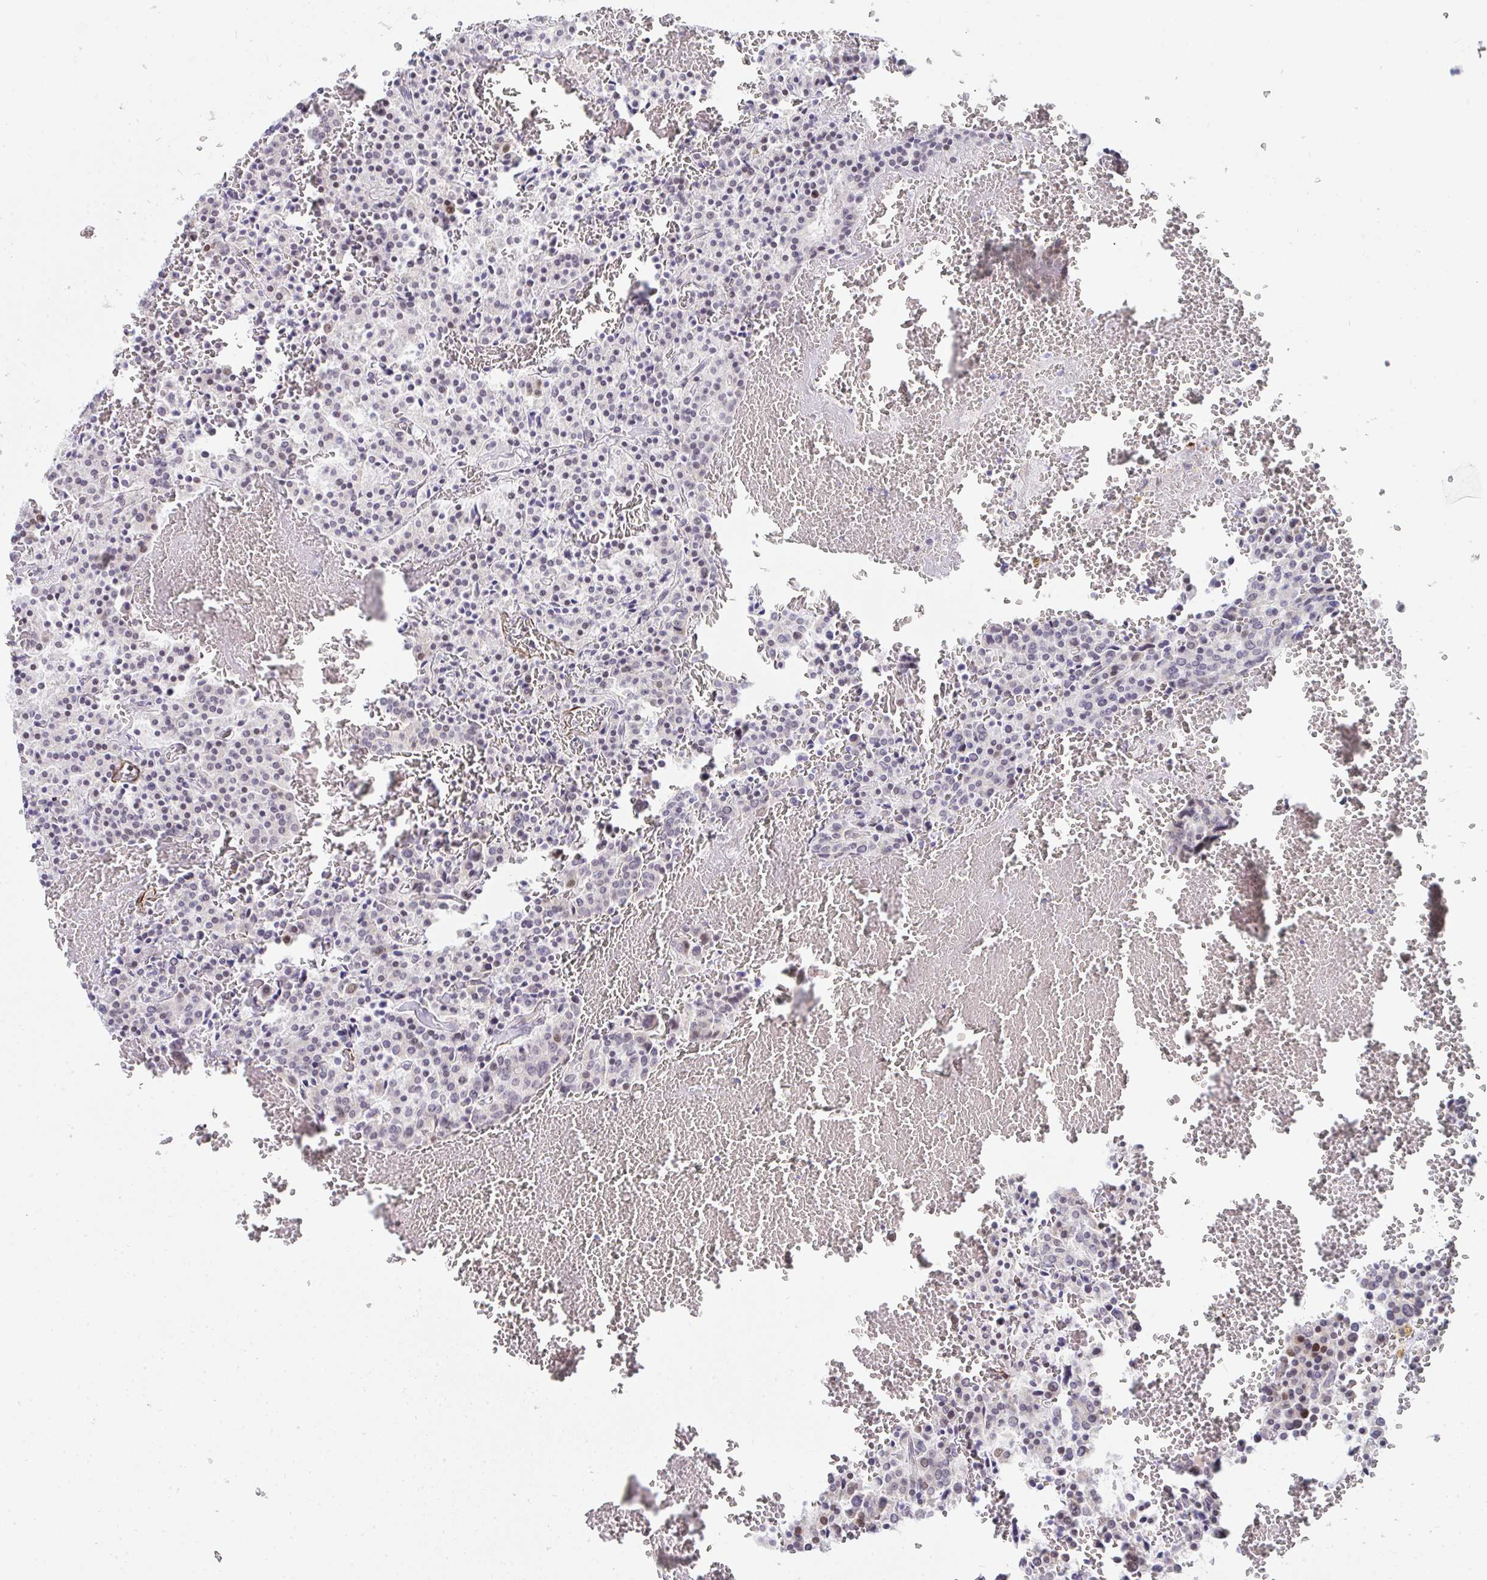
{"staining": {"intensity": "weak", "quantity": "<25%", "location": "nuclear"}, "tissue": "carcinoid", "cell_type": "Tumor cells", "image_type": "cancer", "snomed": [{"axis": "morphology", "description": "Carcinoid, malignant, NOS"}, {"axis": "topography", "description": "Lung"}], "caption": "Image shows no significant protein staining in tumor cells of malignant carcinoid.", "gene": "GINS2", "patient": {"sex": "male", "age": 70}}